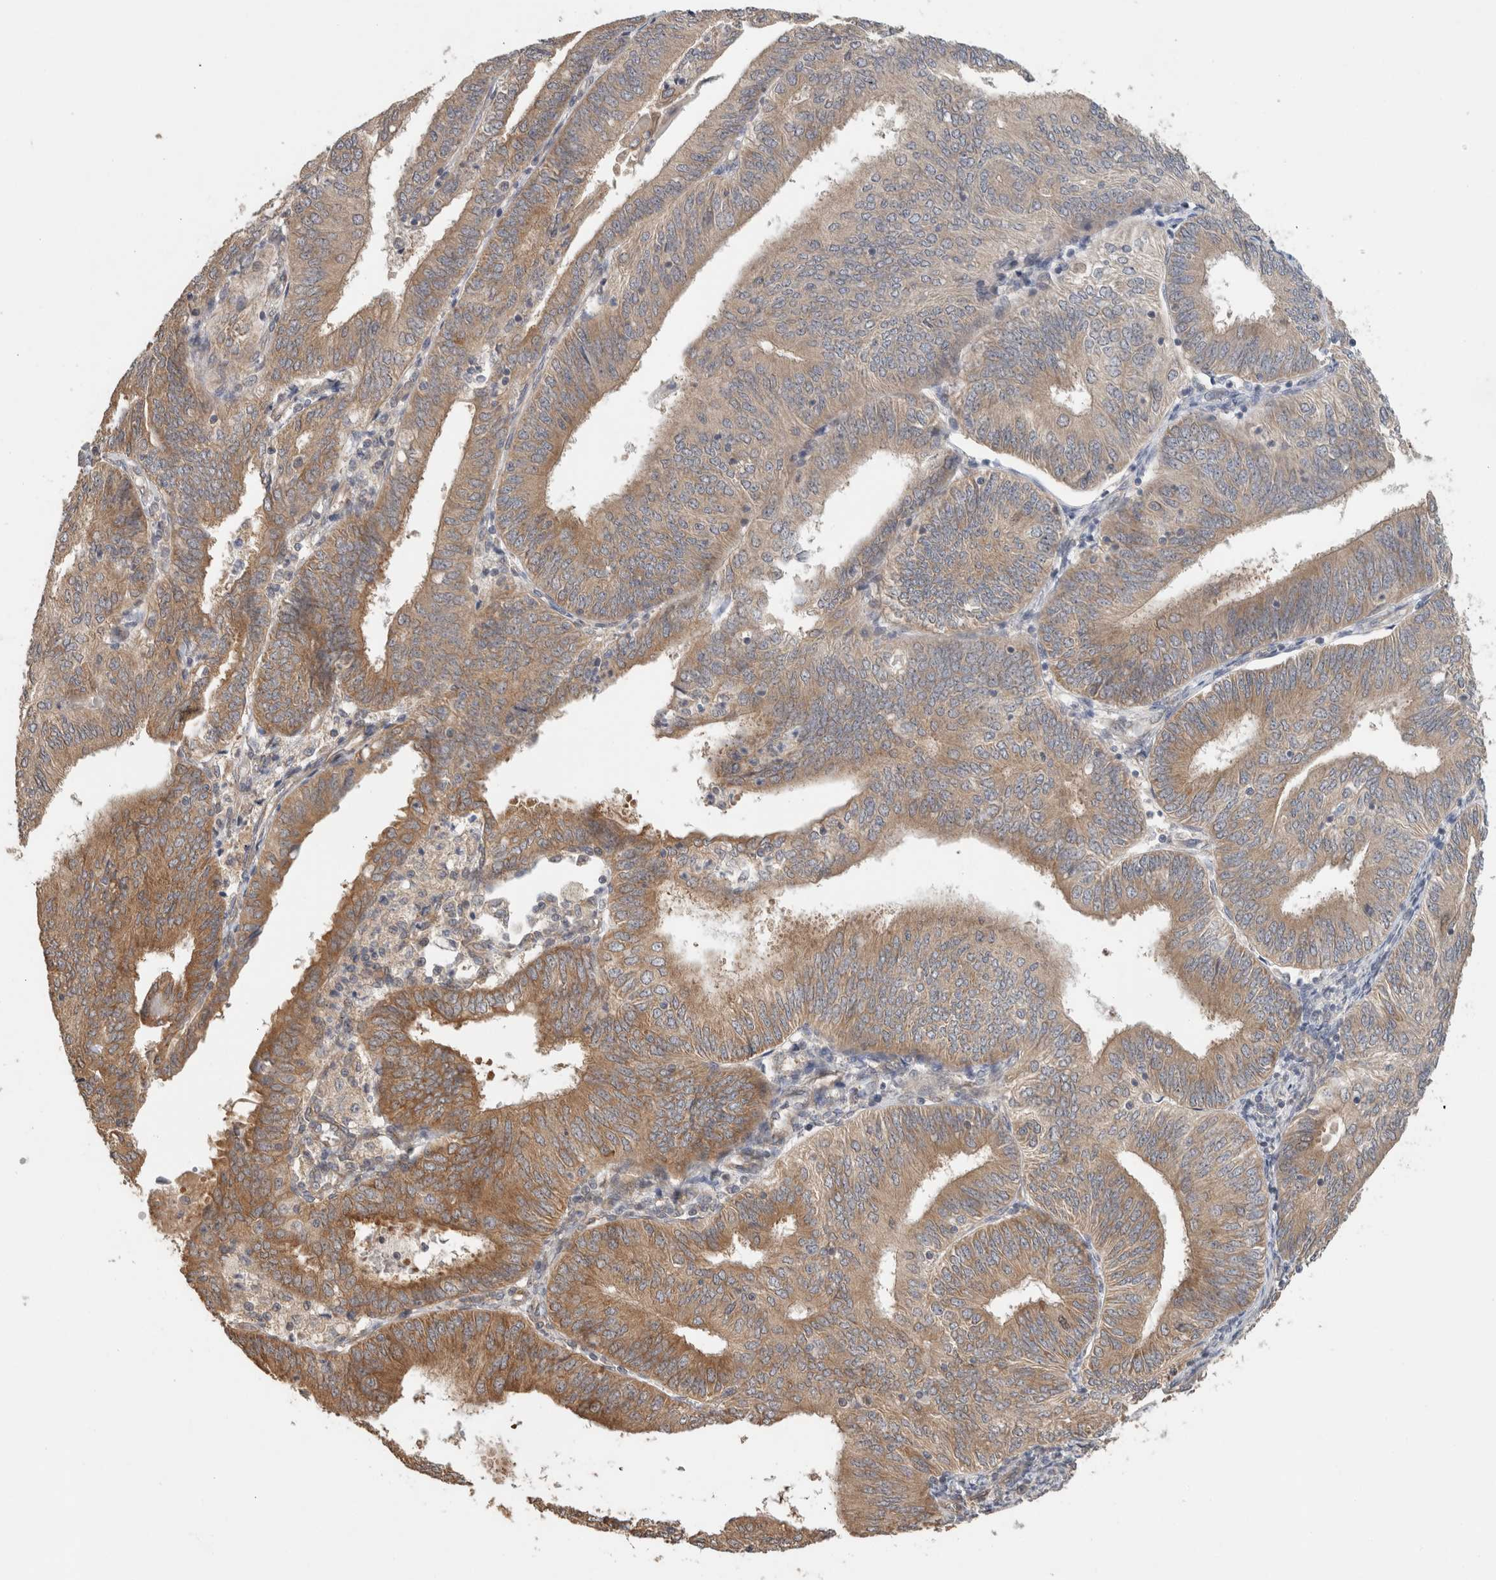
{"staining": {"intensity": "moderate", "quantity": "25%-75%", "location": "cytoplasmic/membranous"}, "tissue": "endometrial cancer", "cell_type": "Tumor cells", "image_type": "cancer", "snomed": [{"axis": "morphology", "description": "Adenocarcinoma, NOS"}, {"axis": "topography", "description": "Endometrium"}], "caption": "Brown immunohistochemical staining in endometrial adenocarcinoma shows moderate cytoplasmic/membranous positivity in approximately 25%-75% of tumor cells.", "gene": "PUM1", "patient": {"sex": "female", "age": 58}}